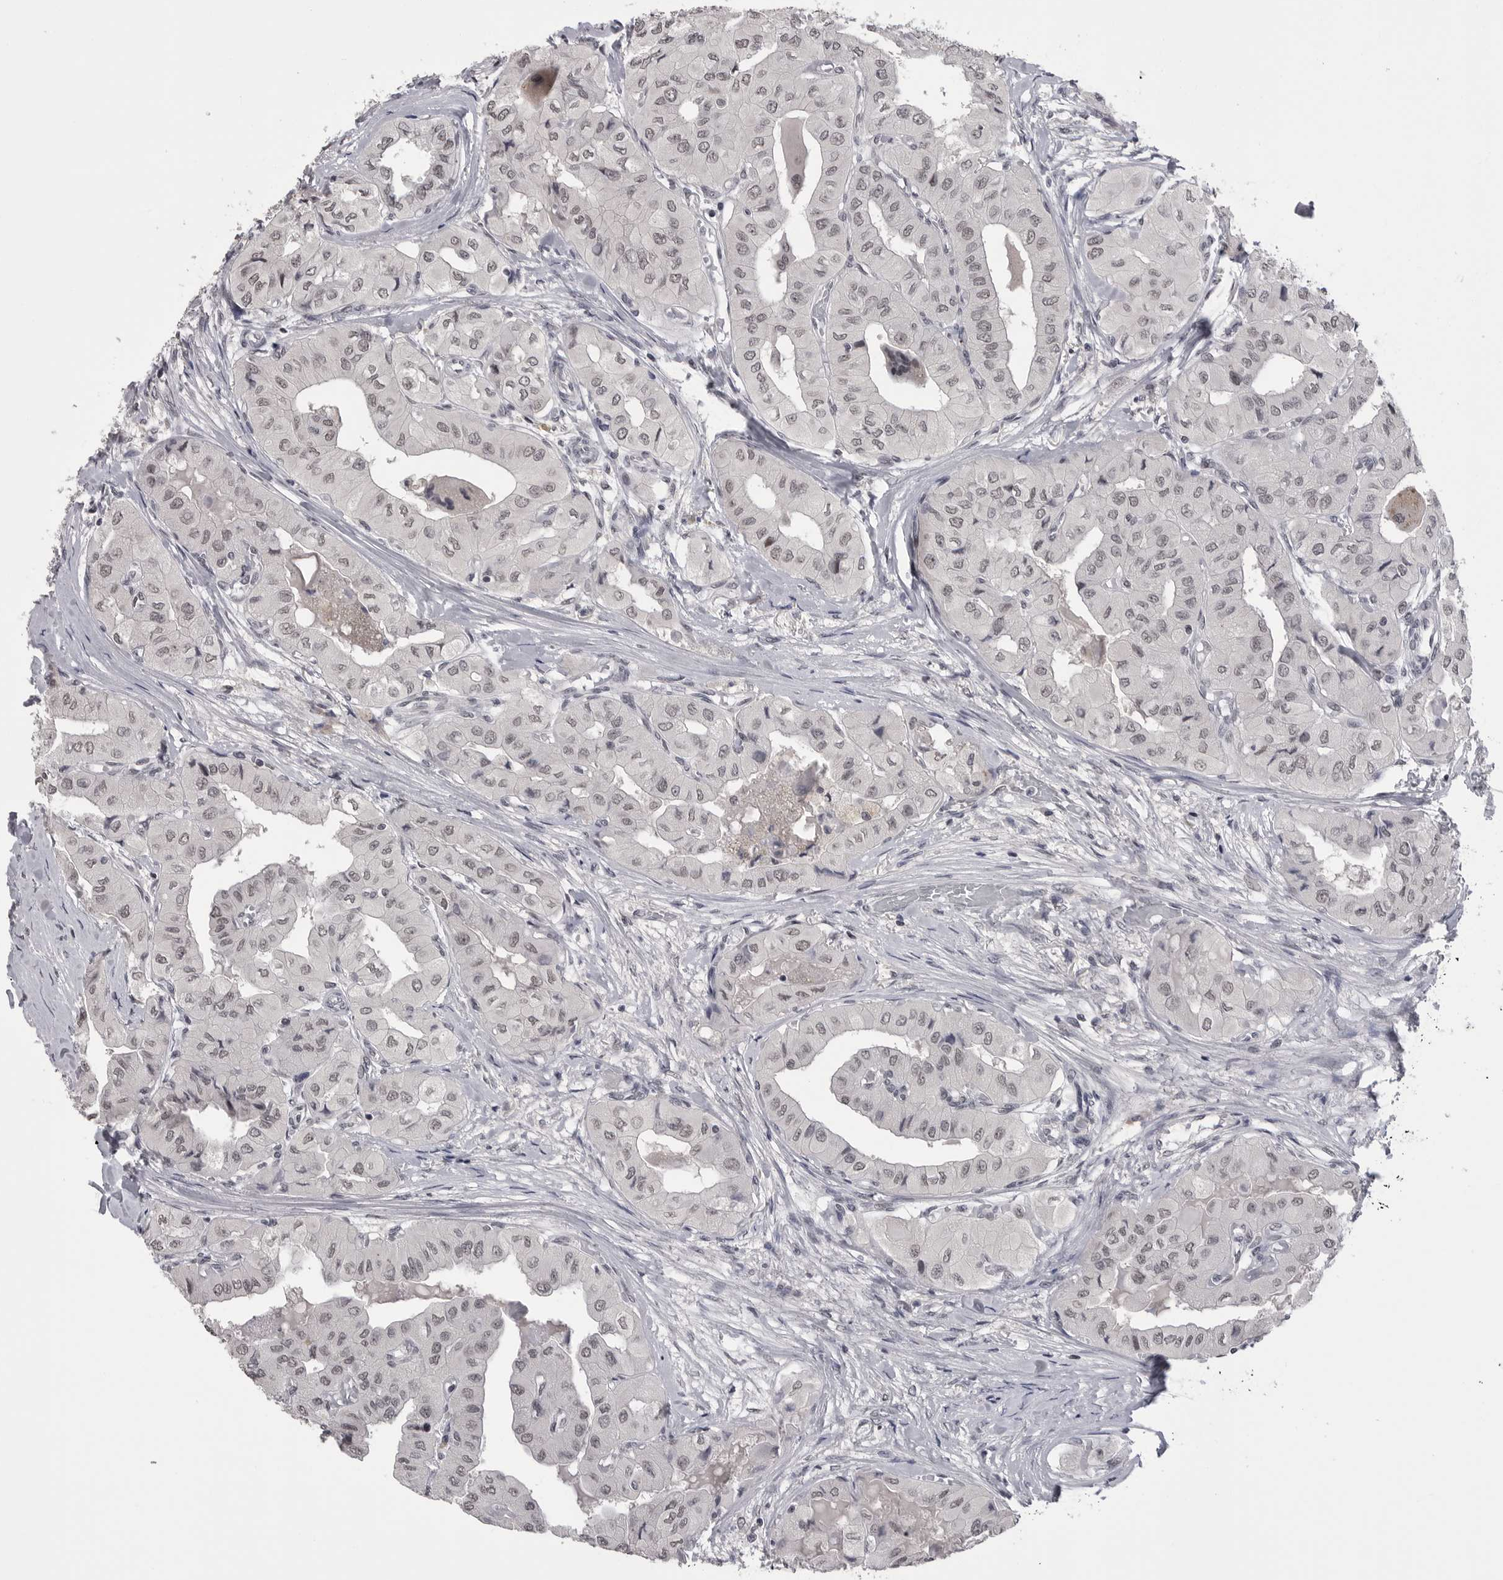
{"staining": {"intensity": "weak", "quantity": ">75%", "location": "nuclear"}, "tissue": "thyroid cancer", "cell_type": "Tumor cells", "image_type": "cancer", "snomed": [{"axis": "morphology", "description": "Papillary adenocarcinoma, NOS"}, {"axis": "topography", "description": "Thyroid gland"}], "caption": "IHC image of human thyroid cancer stained for a protein (brown), which displays low levels of weak nuclear staining in about >75% of tumor cells.", "gene": "DLG2", "patient": {"sex": "female", "age": 59}}